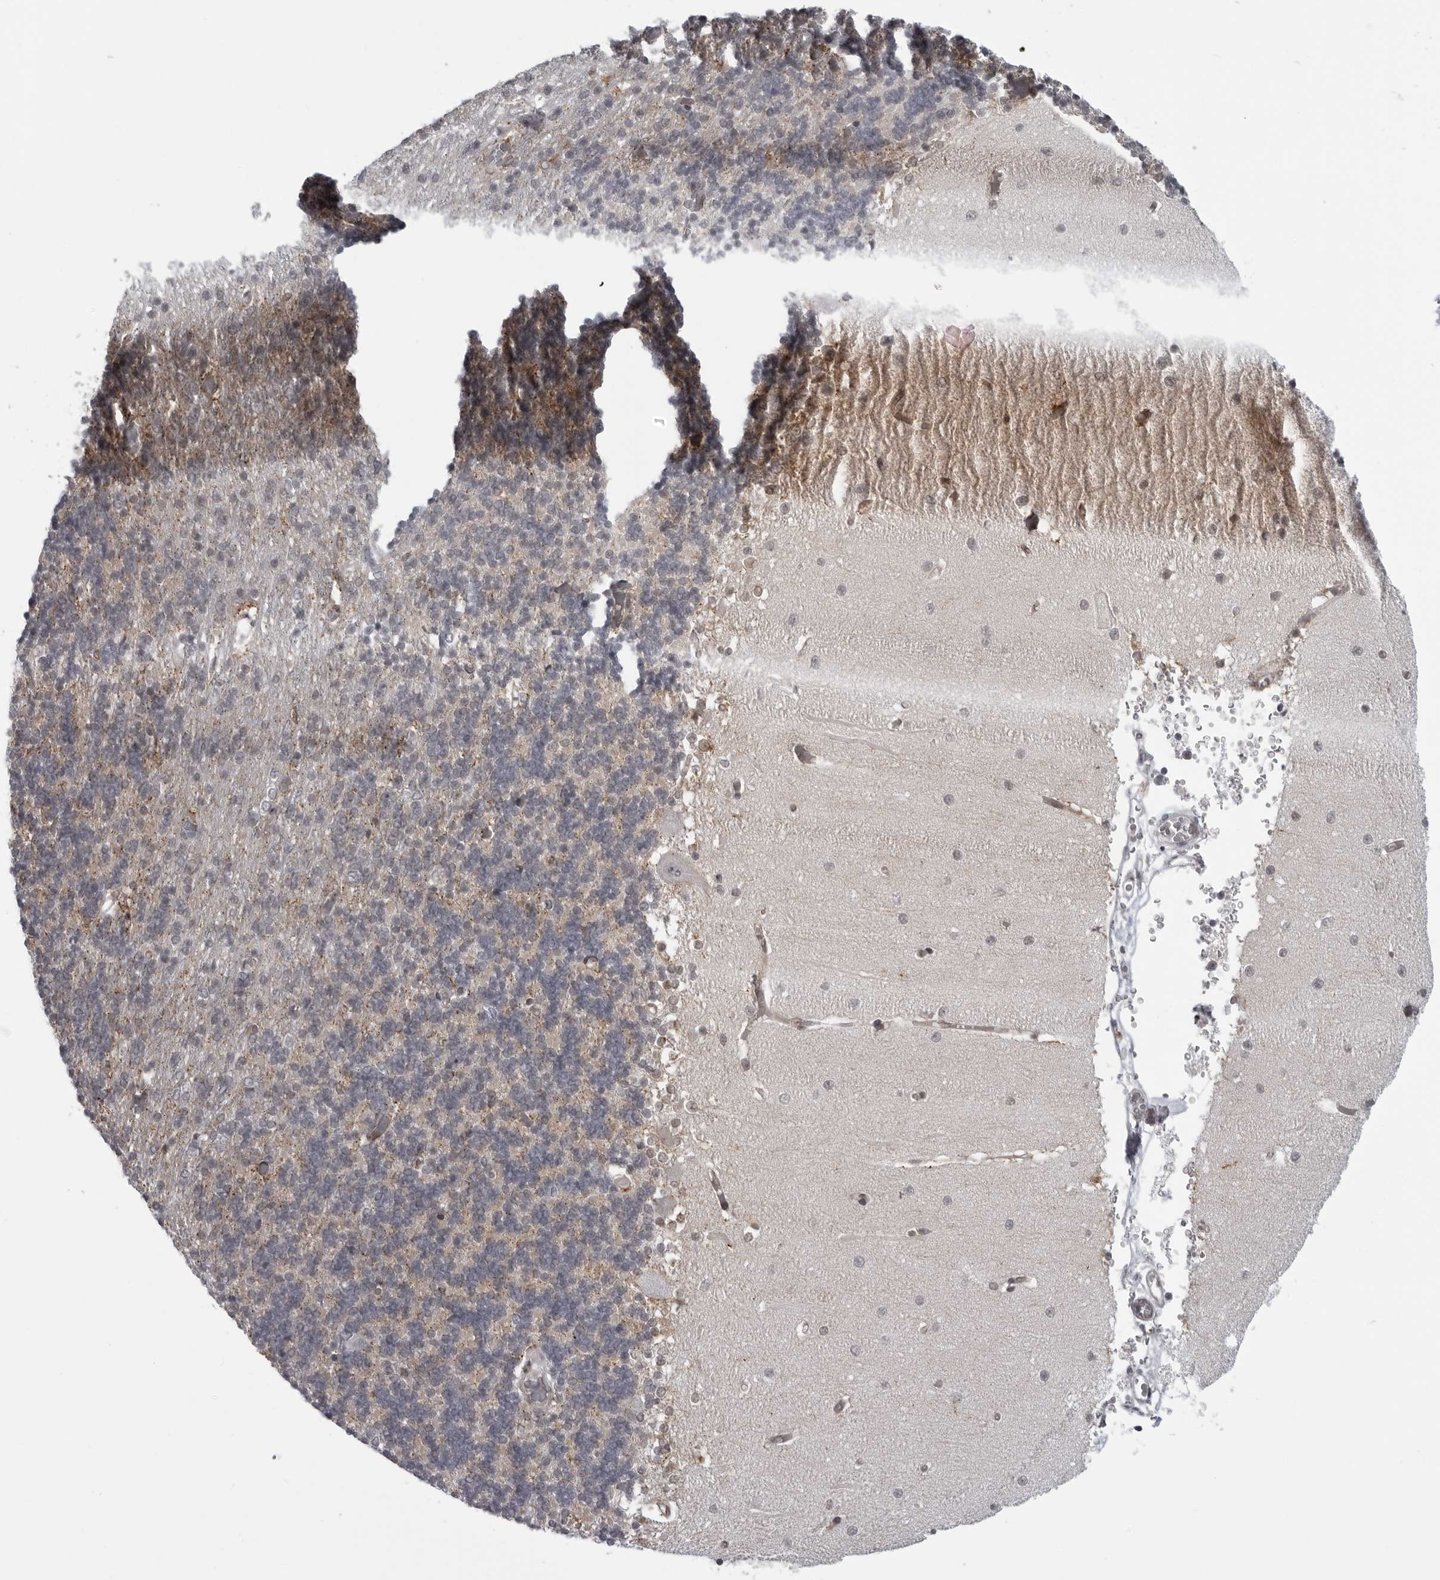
{"staining": {"intensity": "negative", "quantity": "none", "location": "none"}, "tissue": "cerebellum", "cell_type": "Cells in granular layer", "image_type": "normal", "snomed": [{"axis": "morphology", "description": "Normal tissue, NOS"}, {"axis": "topography", "description": "Cerebellum"}], "caption": "Micrograph shows no protein positivity in cells in granular layer of unremarkable cerebellum.", "gene": "MAPK12", "patient": {"sex": "male", "age": 37}}